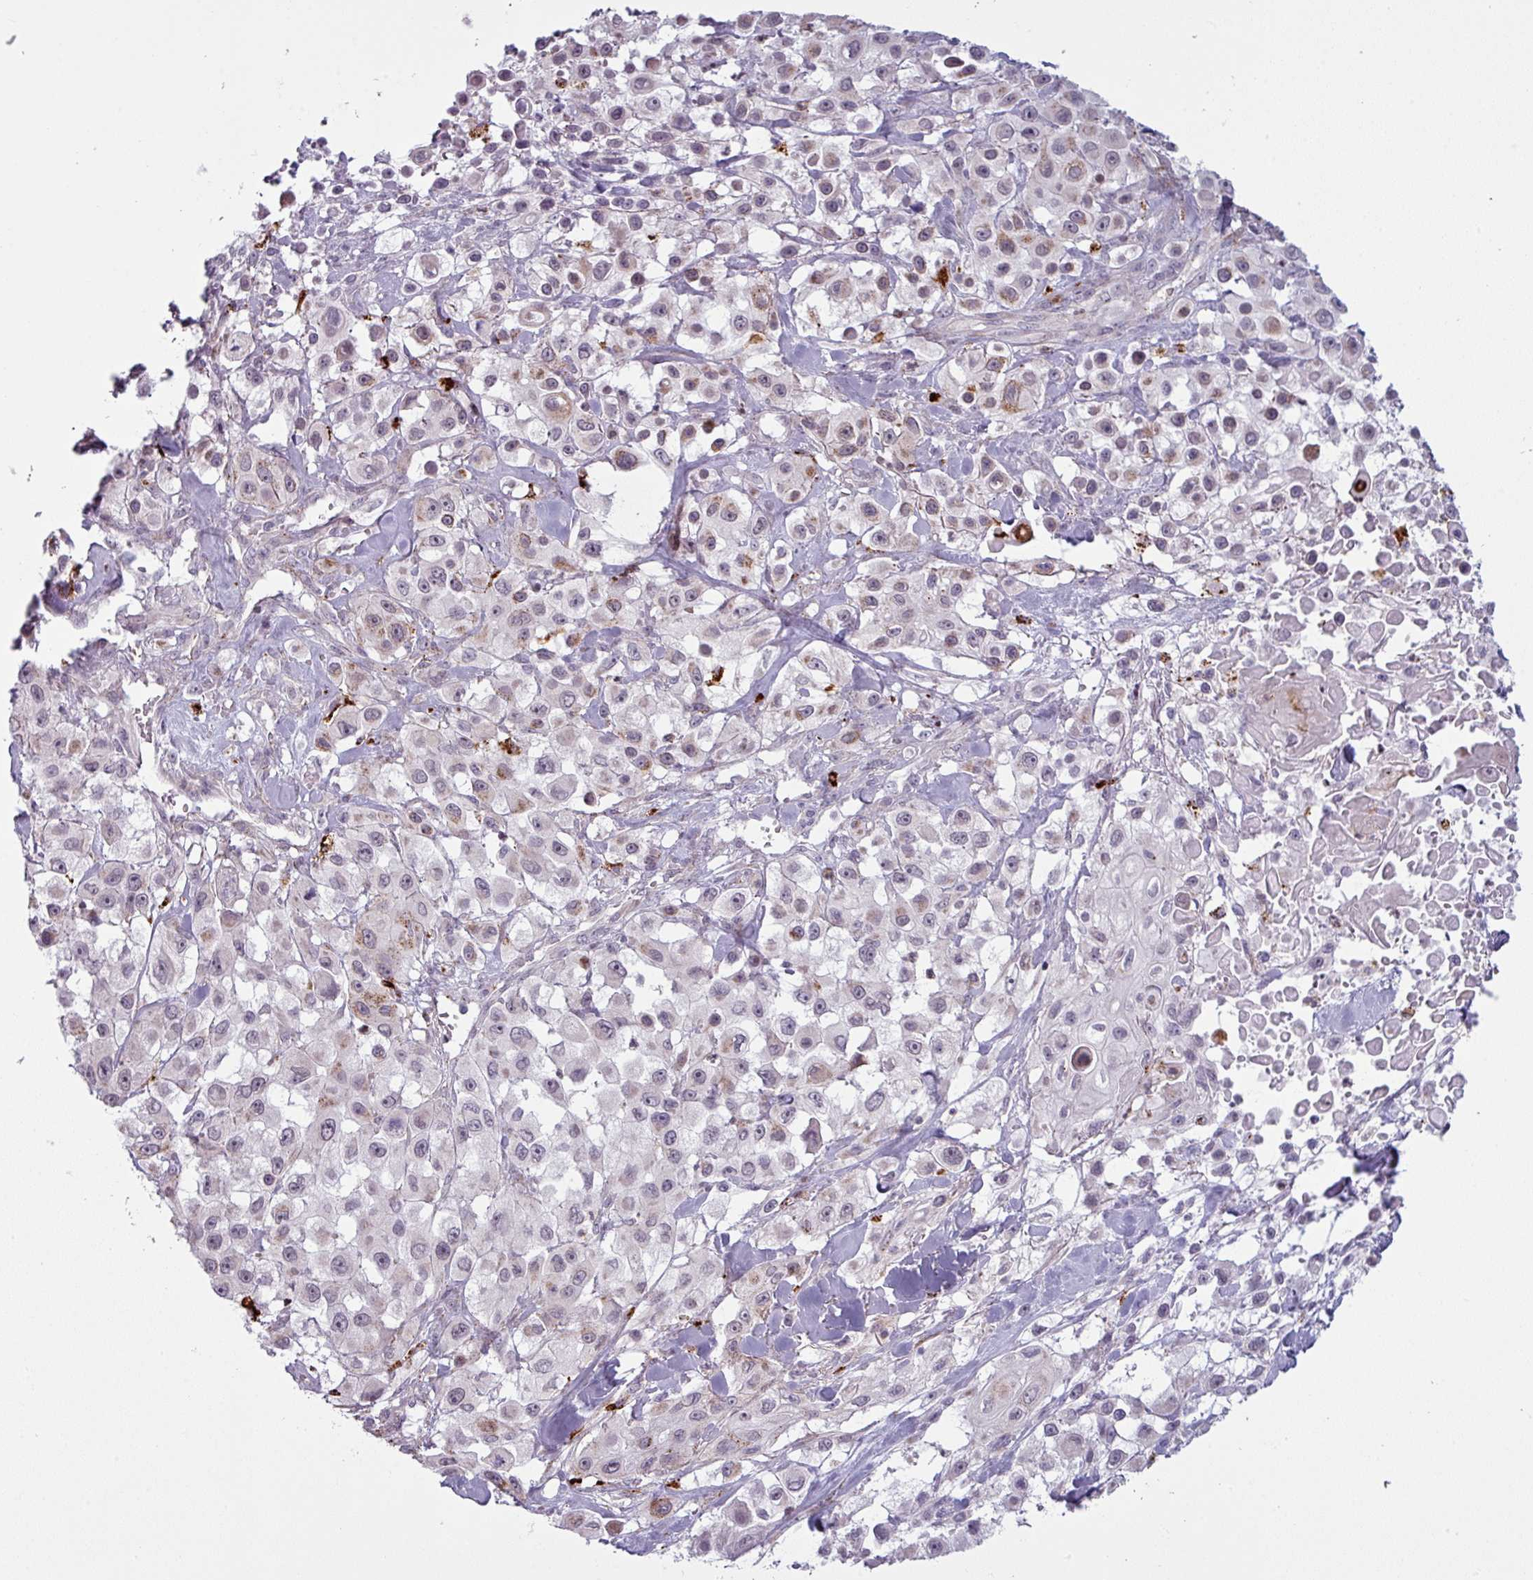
{"staining": {"intensity": "moderate", "quantity": "25%-75%", "location": "cytoplasmic/membranous"}, "tissue": "skin cancer", "cell_type": "Tumor cells", "image_type": "cancer", "snomed": [{"axis": "morphology", "description": "Squamous cell carcinoma, NOS"}, {"axis": "topography", "description": "Skin"}], "caption": "Squamous cell carcinoma (skin) stained for a protein (brown) demonstrates moderate cytoplasmic/membranous positive staining in about 25%-75% of tumor cells.", "gene": "MAP7D2", "patient": {"sex": "male", "age": 63}}